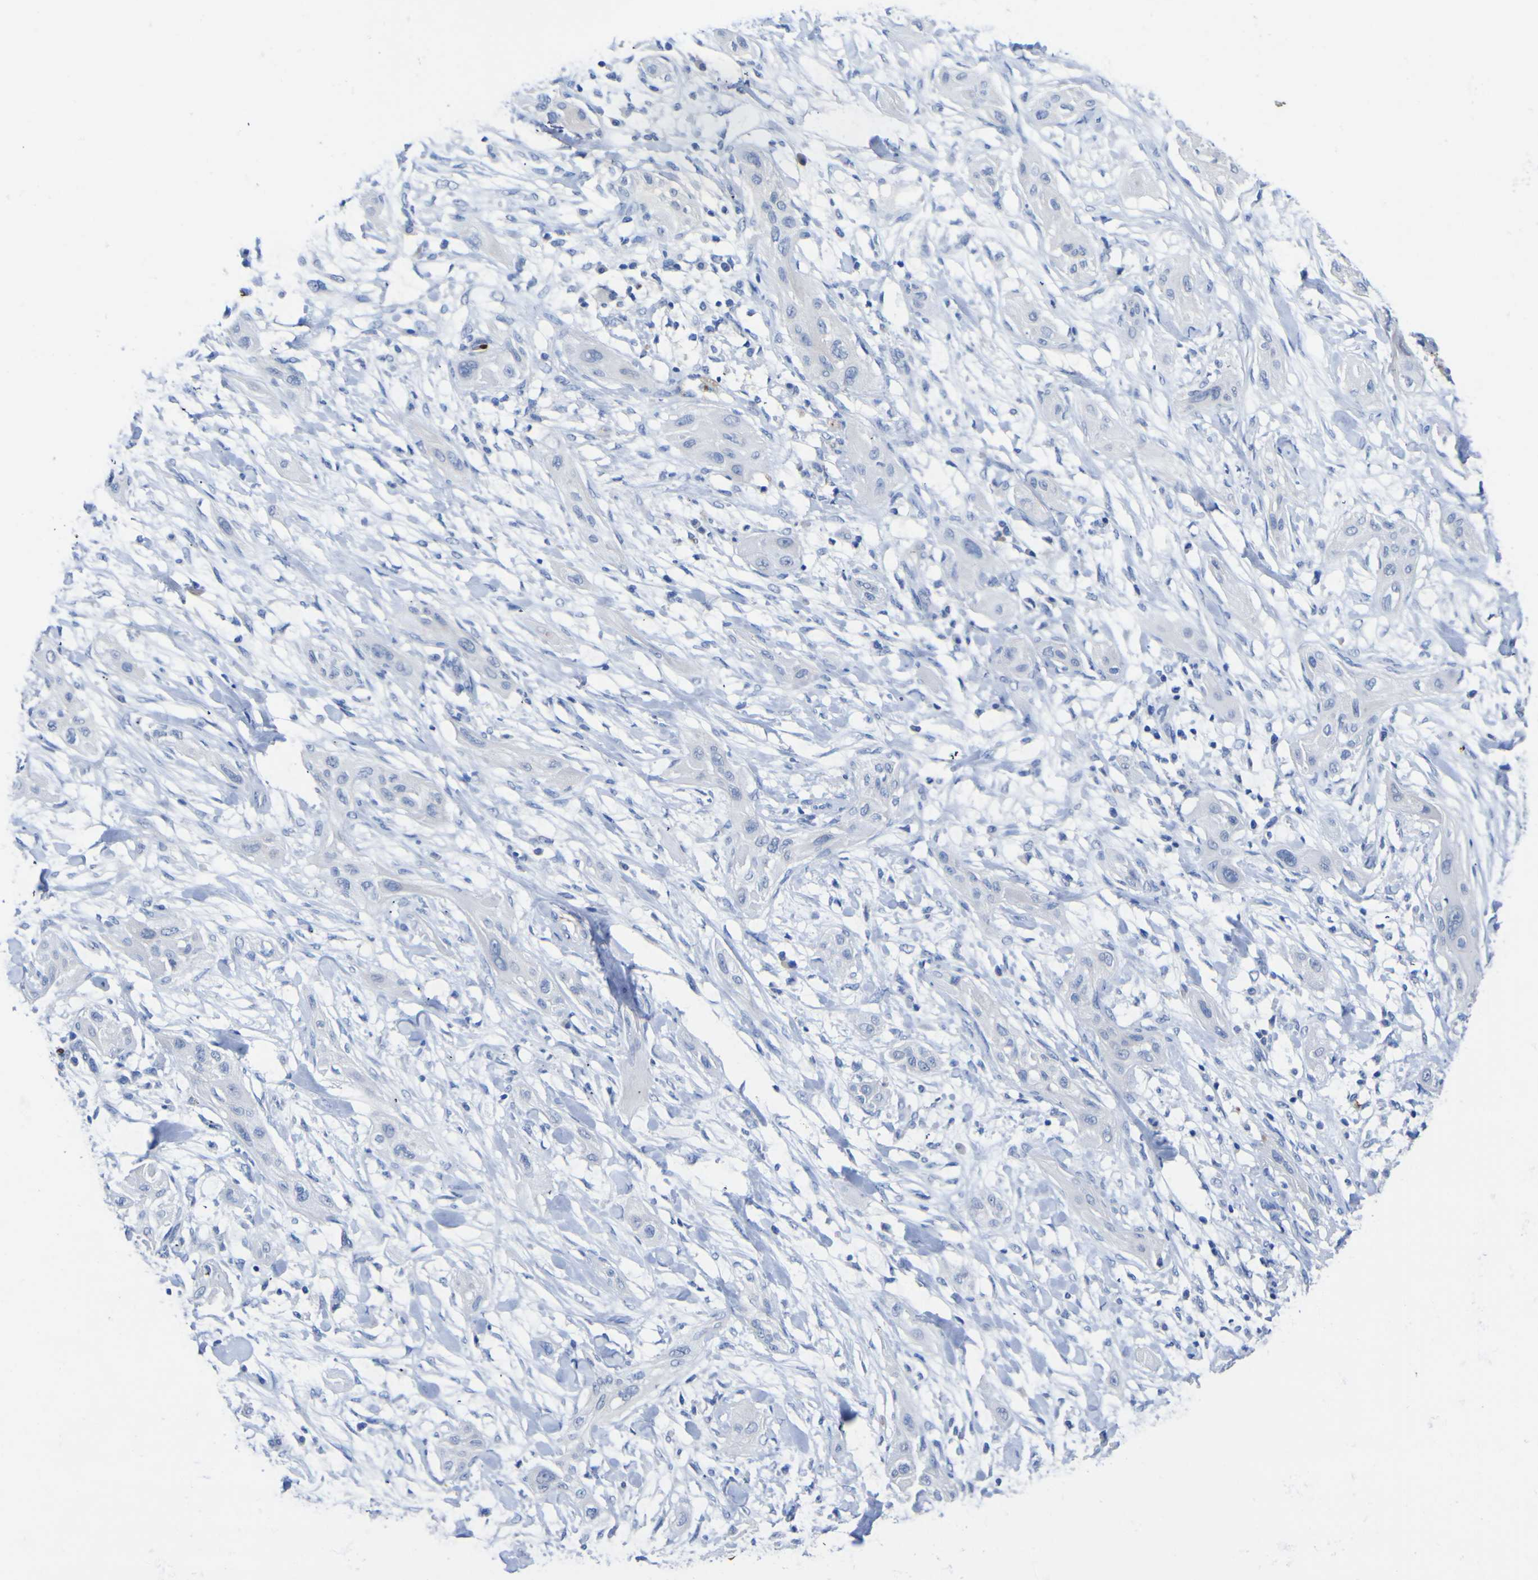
{"staining": {"intensity": "negative", "quantity": "none", "location": "none"}, "tissue": "lung cancer", "cell_type": "Tumor cells", "image_type": "cancer", "snomed": [{"axis": "morphology", "description": "Squamous cell carcinoma, NOS"}, {"axis": "topography", "description": "Lung"}], "caption": "High power microscopy image of an immunohistochemistry (IHC) histopathology image of lung squamous cell carcinoma, revealing no significant expression in tumor cells. (DAB IHC visualized using brightfield microscopy, high magnification).", "gene": "GCM1", "patient": {"sex": "female", "age": 47}}